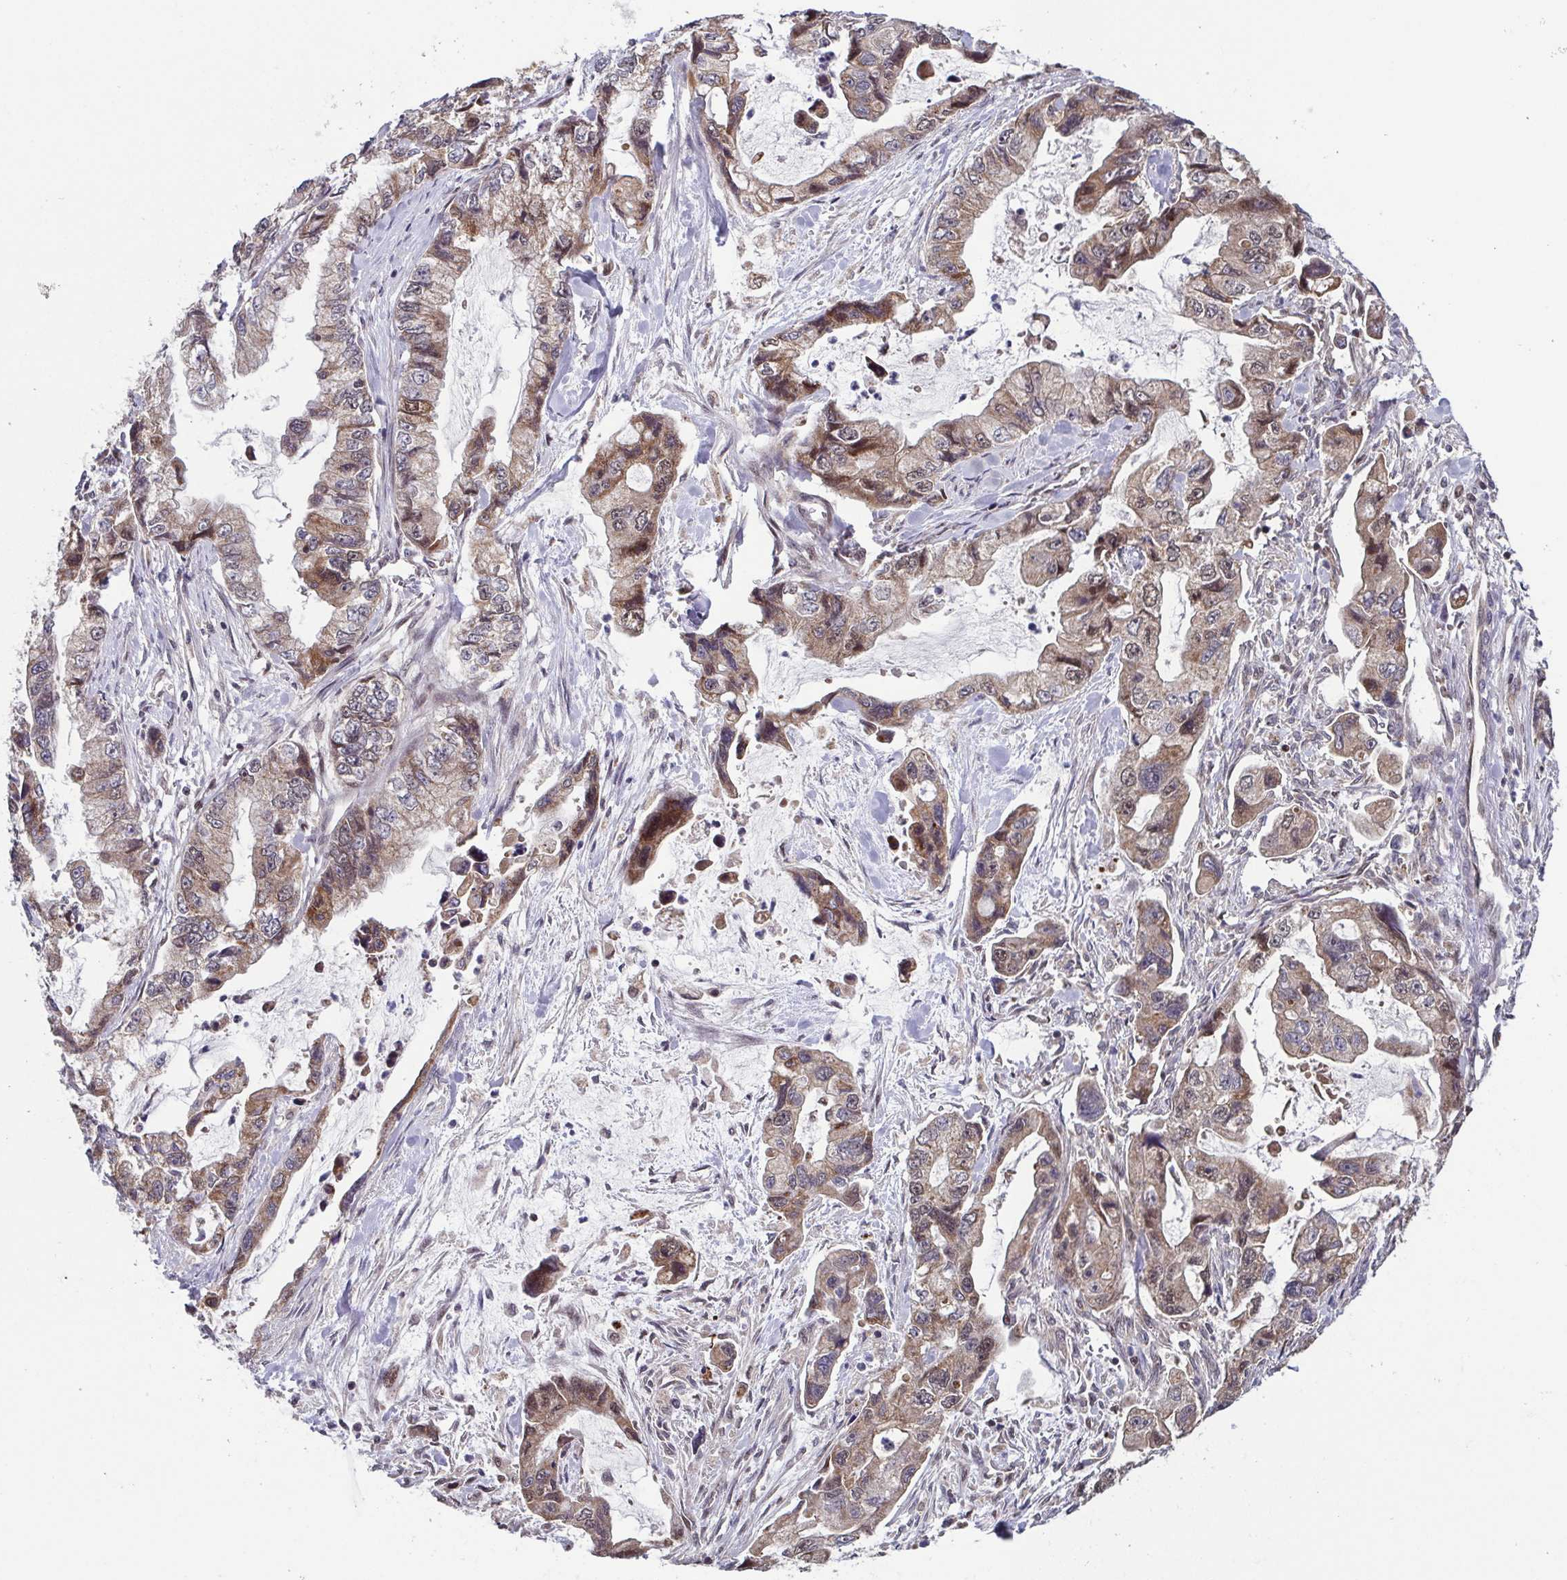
{"staining": {"intensity": "weak", "quantity": "25%-75%", "location": "cytoplasmic/membranous"}, "tissue": "stomach cancer", "cell_type": "Tumor cells", "image_type": "cancer", "snomed": [{"axis": "morphology", "description": "Adenocarcinoma, NOS"}, {"axis": "topography", "description": "Pancreas"}, {"axis": "topography", "description": "Stomach, upper"}, {"axis": "topography", "description": "Stomach"}], "caption": "Tumor cells show low levels of weak cytoplasmic/membranous positivity in approximately 25%-75% of cells in human stomach cancer (adenocarcinoma).", "gene": "TTC19", "patient": {"sex": "male", "age": 77}}